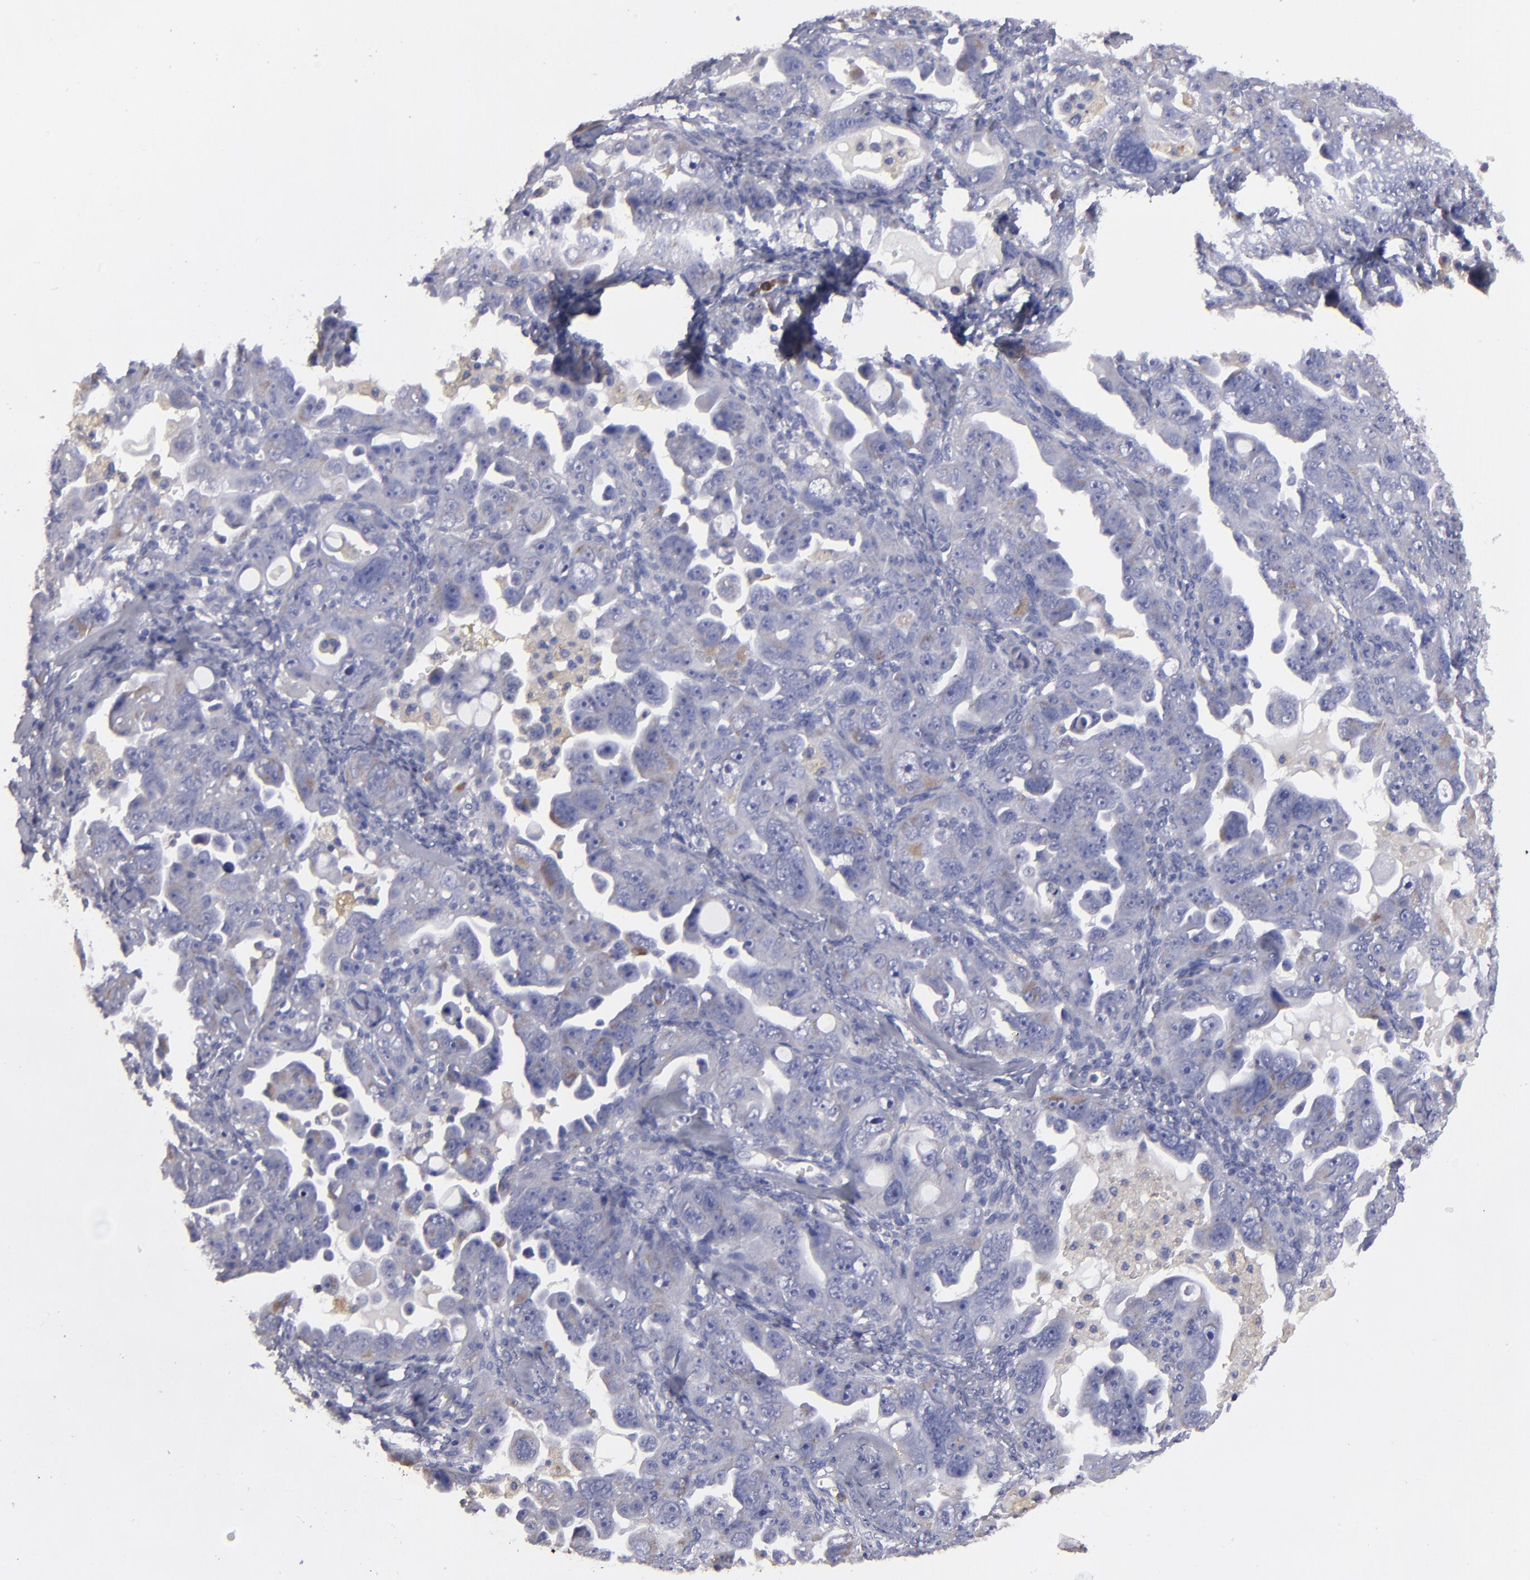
{"staining": {"intensity": "weak", "quantity": "<25%", "location": "cytoplasmic/membranous"}, "tissue": "ovarian cancer", "cell_type": "Tumor cells", "image_type": "cancer", "snomed": [{"axis": "morphology", "description": "Cystadenocarcinoma, serous, NOS"}, {"axis": "topography", "description": "Ovary"}], "caption": "The immunohistochemistry (IHC) histopathology image has no significant expression in tumor cells of serous cystadenocarcinoma (ovarian) tissue.", "gene": "FGR", "patient": {"sex": "female", "age": 66}}